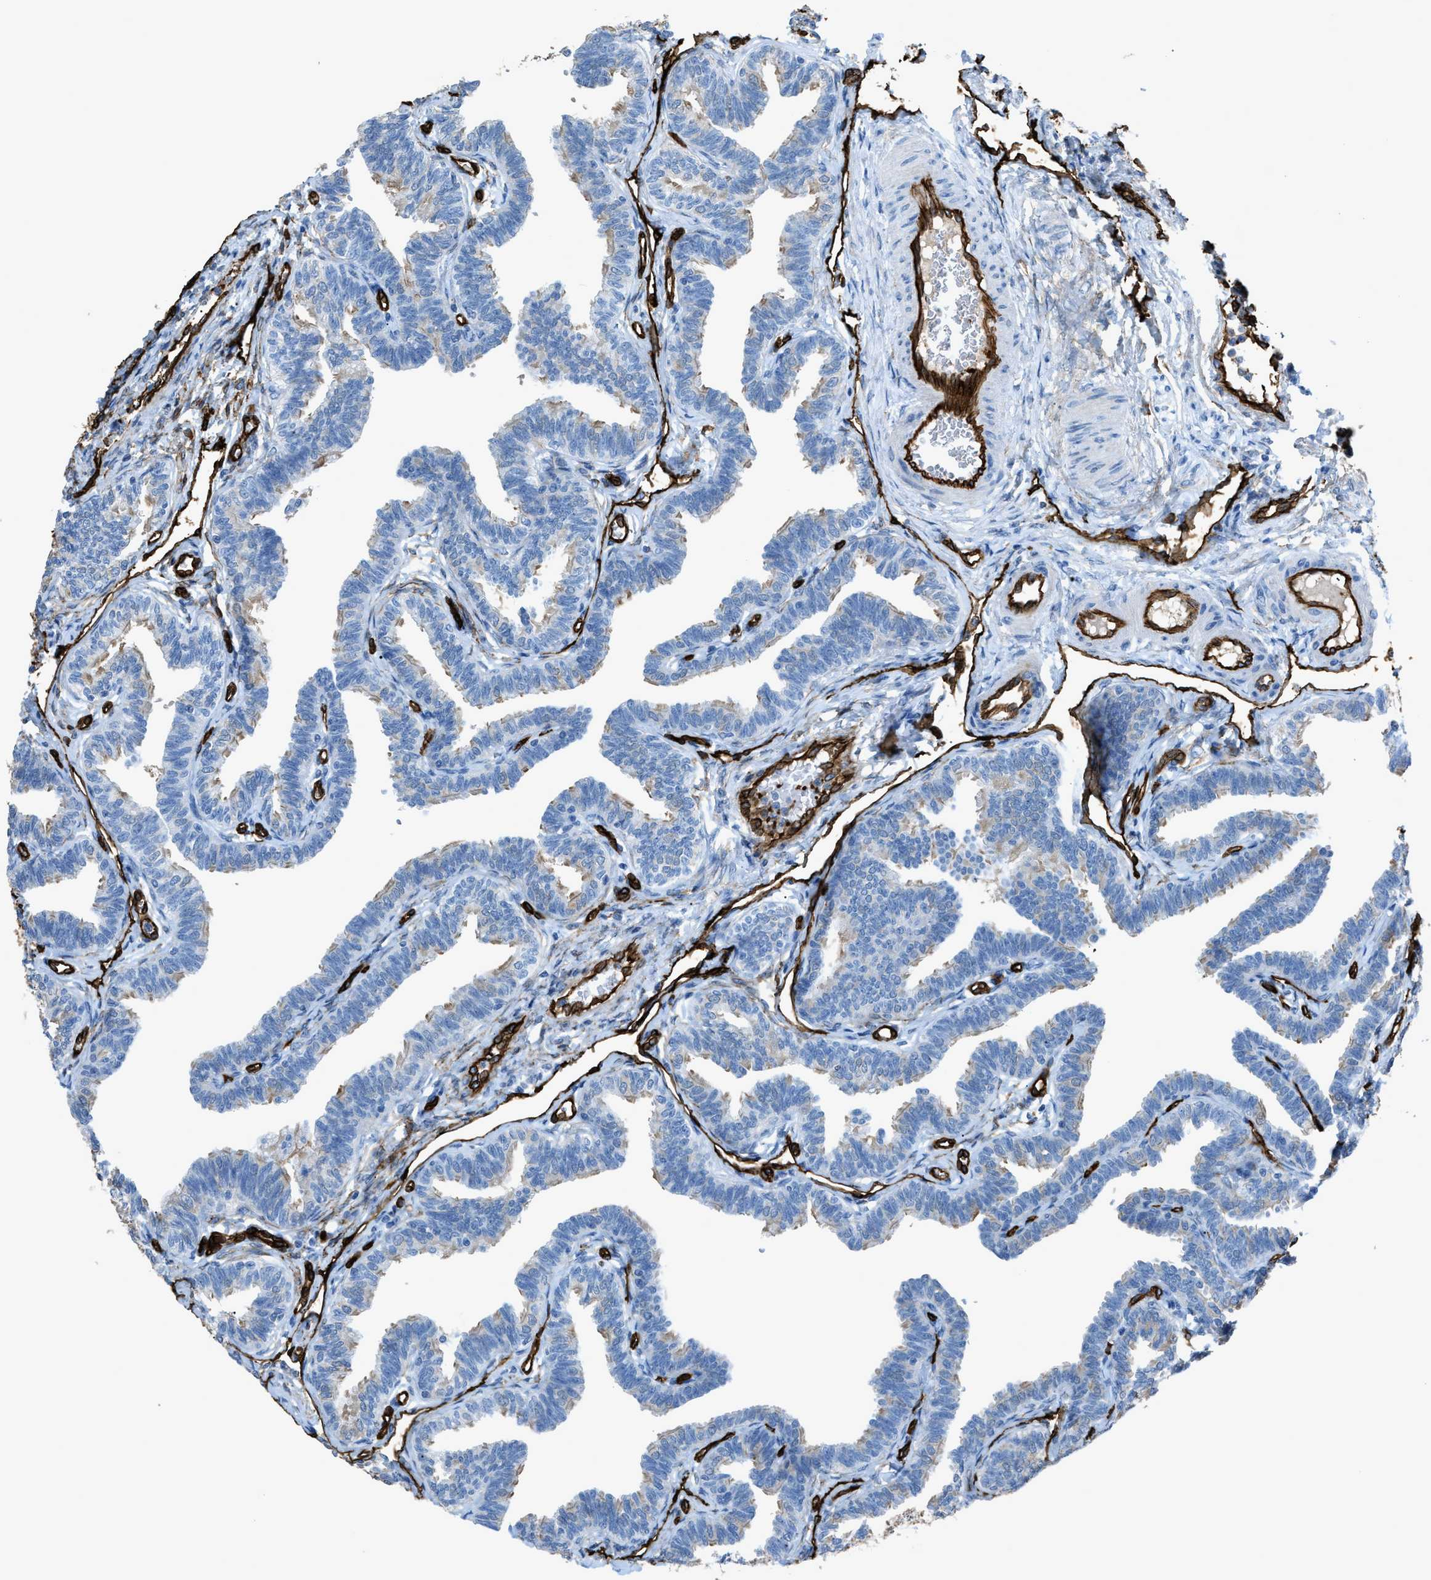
{"staining": {"intensity": "weak", "quantity": "<25%", "location": "cytoplasmic/membranous"}, "tissue": "fallopian tube", "cell_type": "Glandular cells", "image_type": "normal", "snomed": [{"axis": "morphology", "description": "Normal tissue, NOS"}, {"axis": "topography", "description": "Fallopian tube"}, {"axis": "topography", "description": "Ovary"}], "caption": "DAB immunohistochemical staining of benign fallopian tube demonstrates no significant expression in glandular cells. The staining was performed using DAB (3,3'-diaminobenzidine) to visualize the protein expression in brown, while the nuclei were stained in blue with hematoxylin (Magnification: 20x).", "gene": "SLC22A15", "patient": {"sex": "female", "age": 23}}